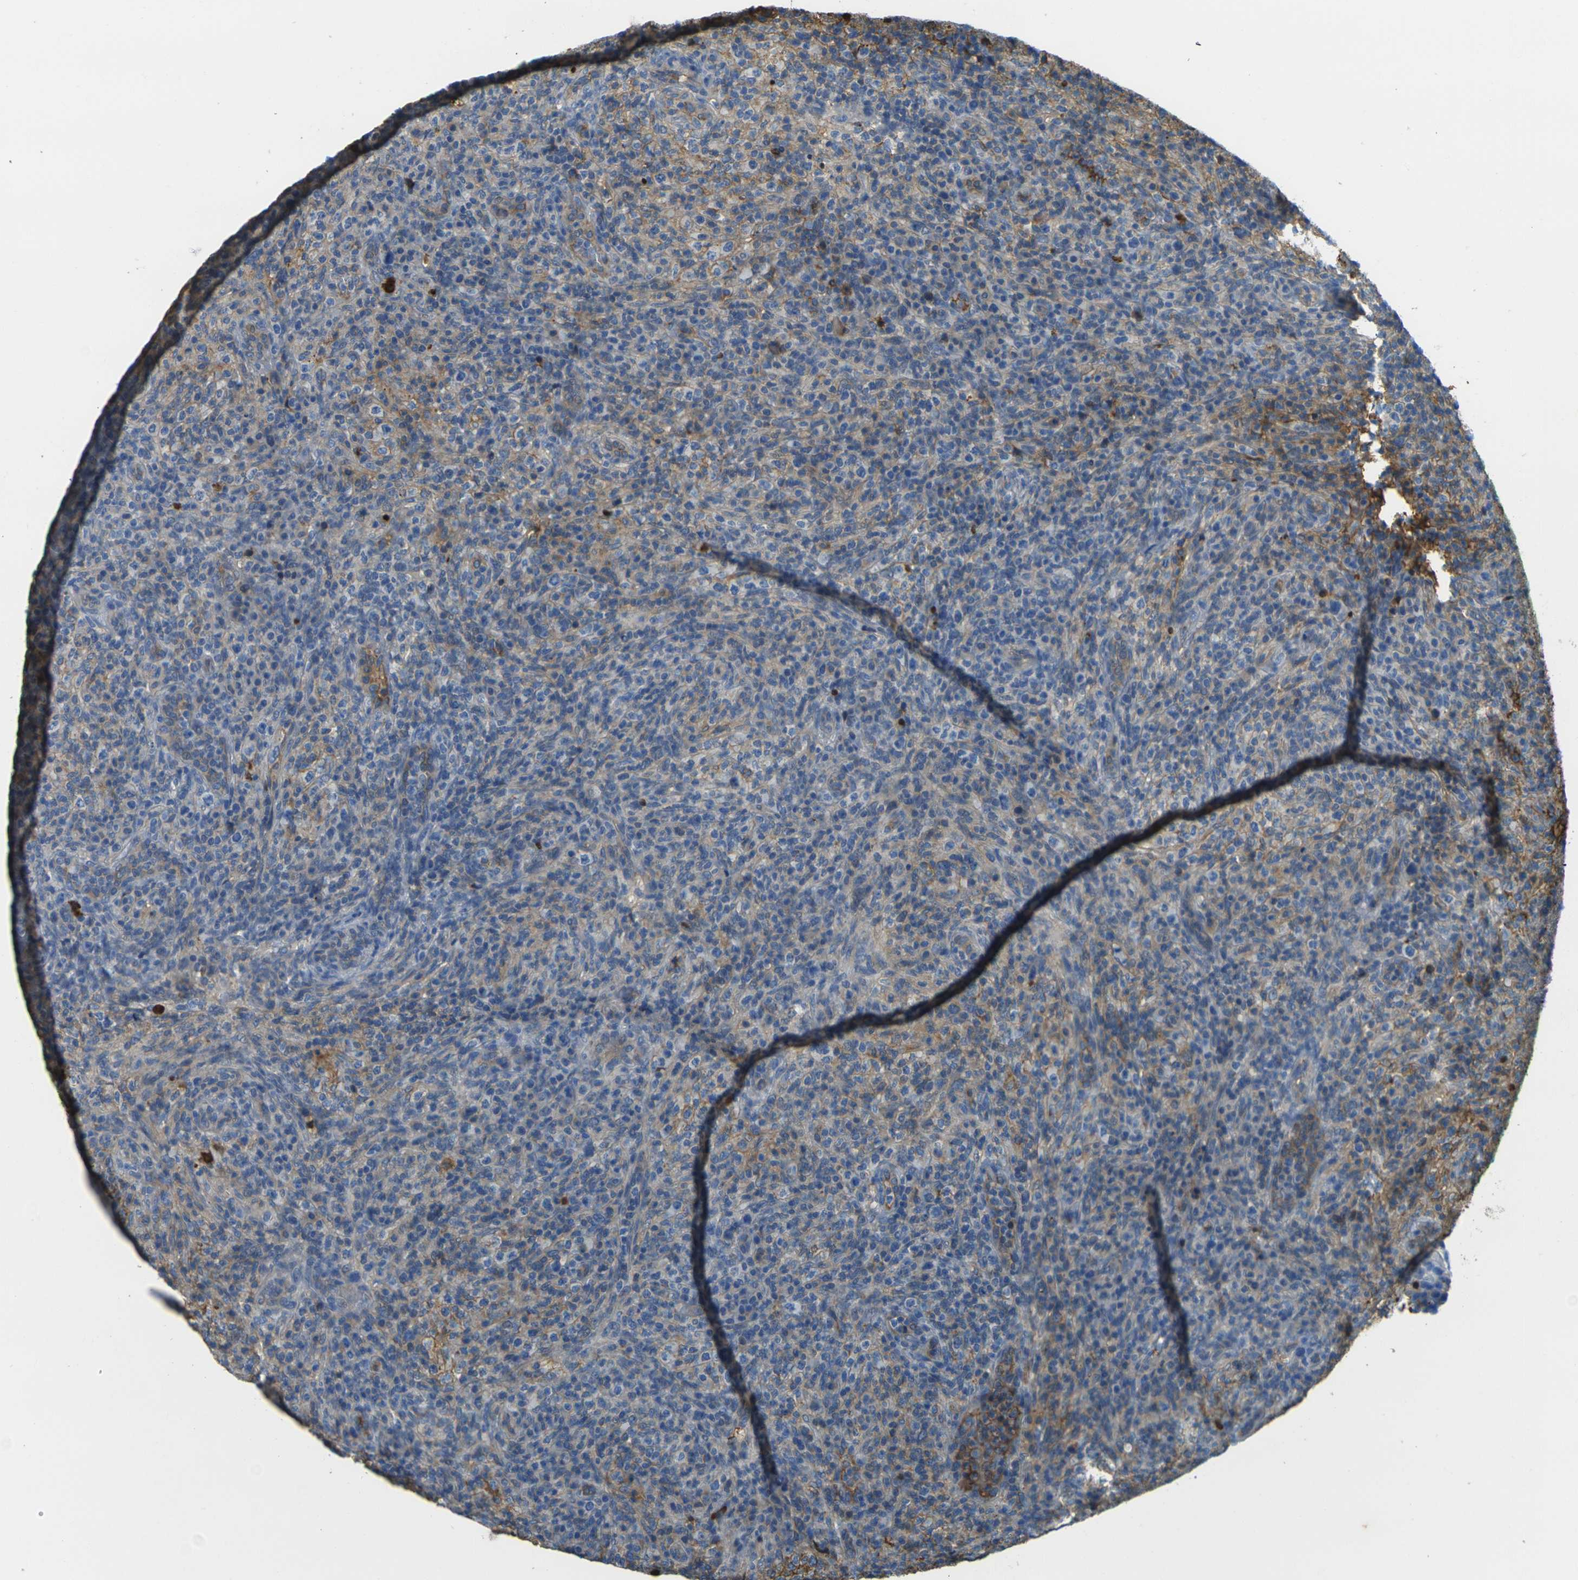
{"staining": {"intensity": "weak", "quantity": "<25%", "location": "cytoplasmic/membranous"}, "tissue": "lymphoma", "cell_type": "Tumor cells", "image_type": "cancer", "snomed": [{"axis": "morphology", "description": "Malignant lymphoma, non-Hodgkin's type, High grade"}, {"axis": "topography", "description": "Lymph node"}], "caption": "DAB immunohistochemical staining of high-grade malignant lymphoma, non-Hodgkin's type shows no significant positivity in tumor cells.", "gene": "PLCD1", "patient": {"sex": "female", "age": 76}}